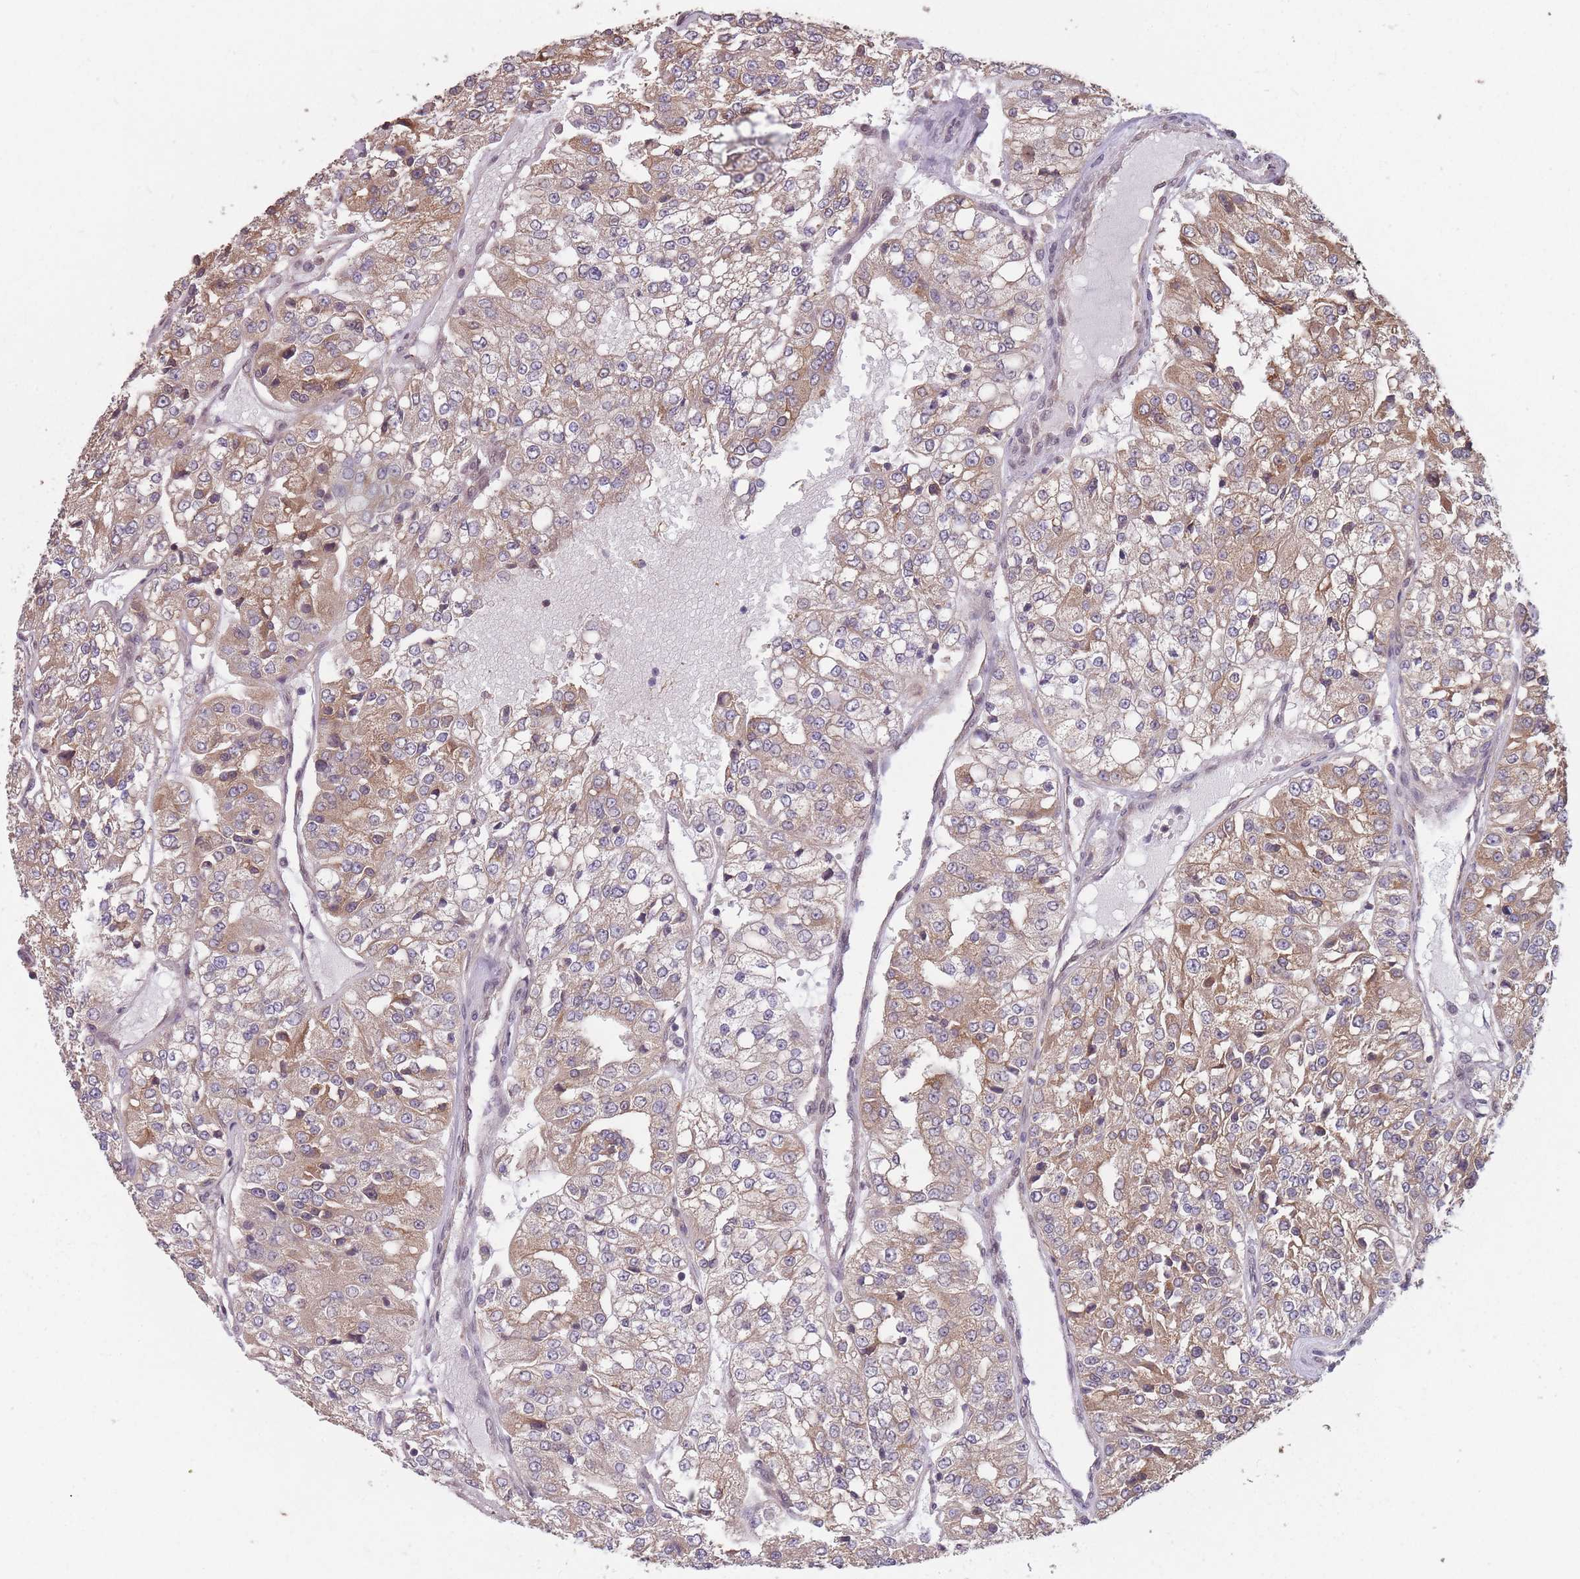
{"staining": {"intensity": "moderate", "quantity": "25%-75%", "location": "cytoplasmic/membranous"}, "tissue": "renal cancer", "cell_type": "Tumor cells", "image_type": "cancer", "snomed": [{"axis": "morphology", "description": "Adenocarcinoma, NOS"}, {"axis": "topography", "description": "Kidney"}], "caption": "Immunohistochemistry photomicrograph of neoplastic tissue: renal cancer (adenocarcinoma) stained using IHC displays medium levels of moderate protein expression localized specifically in the cytoplasmic/membranous of tumor cells, appearing as a cytoplasmic/membranous brown color.", "gene": "PPP6R3", "patient": {"sex": "female", "age": 63}}